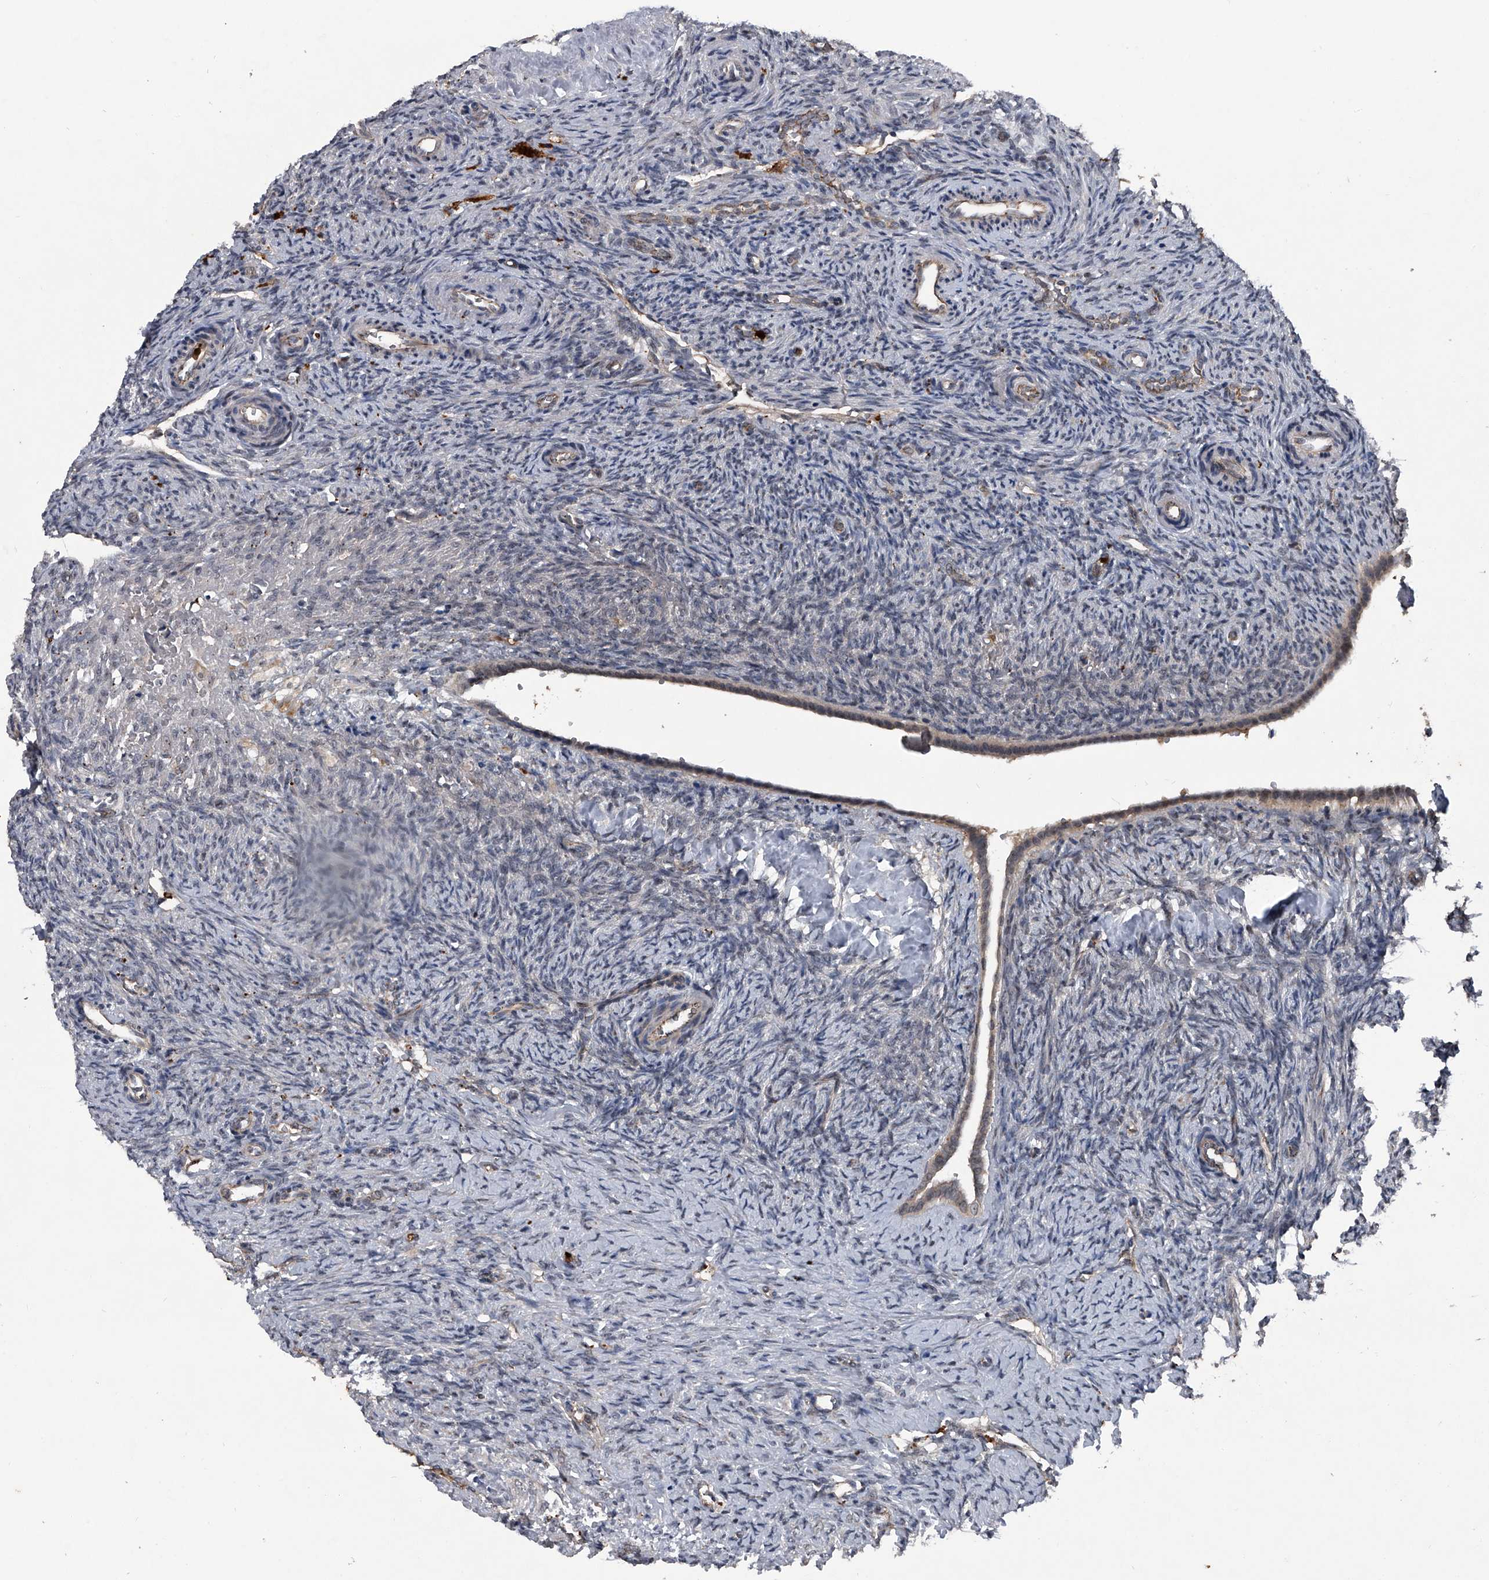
{"staining": {"intensity": "moderate", "quantity": ">75%", "location": "cytoplasmic/membranous"}, "tissue": "ovary", "cell_type": "Follicle cells", "image_type": "normal", "snomed": [{"axis": "morphology", "description": "Normal tissue, NOS"}, {"axis": "topography", "description": "Ovary"}], "caption": "A histopathology image of ovary stained for a protein shows moderate cytoplasmic/membranous brown staining in follicle cells.", "gene": "MAPKAP1", "patient": {"sex": "female", "age": 41}}